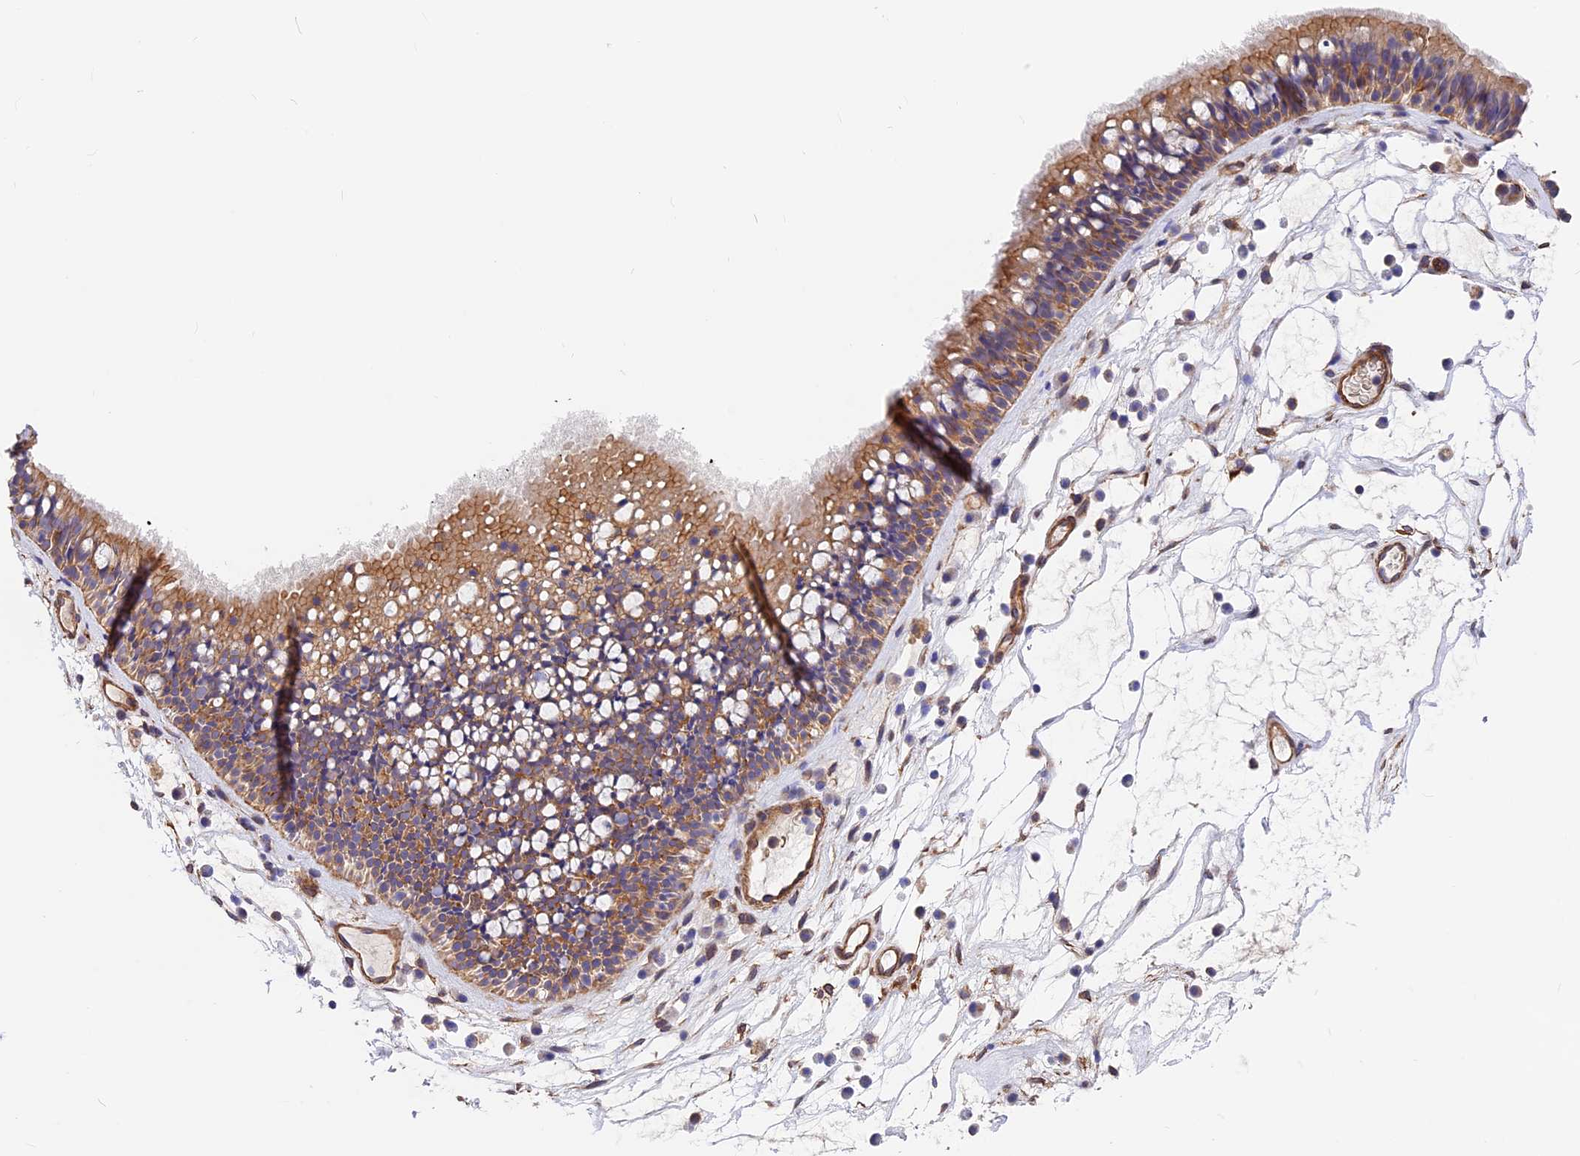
{"staining": {"intensity": "moderate", "quantity": ">75%", "location": "cytoplasmic/membranous"}, "tissue": "nasopharynx", "cell_type": "Respiratory epithelial cells", "image_type": "normal", "snomed": [{"axis": "morphology", "description": "Normal tissue, NOS"}, {"axis": "morphology", "description": "Inflammation, NOS"}, {"axis": "morphology", "description": "Malignant melanoma, Metastatic site"}, {"axis": "topography", "description": "Nasopharynx"}], "caption": "Brown immunohistochemical staining in benign nasopharynx displays moderate cytoplasmic/membranous expression in about >75% of respiratory epithelial cells.", "gene": "MED20", "patient": {"sex": "male", "age": 70}}